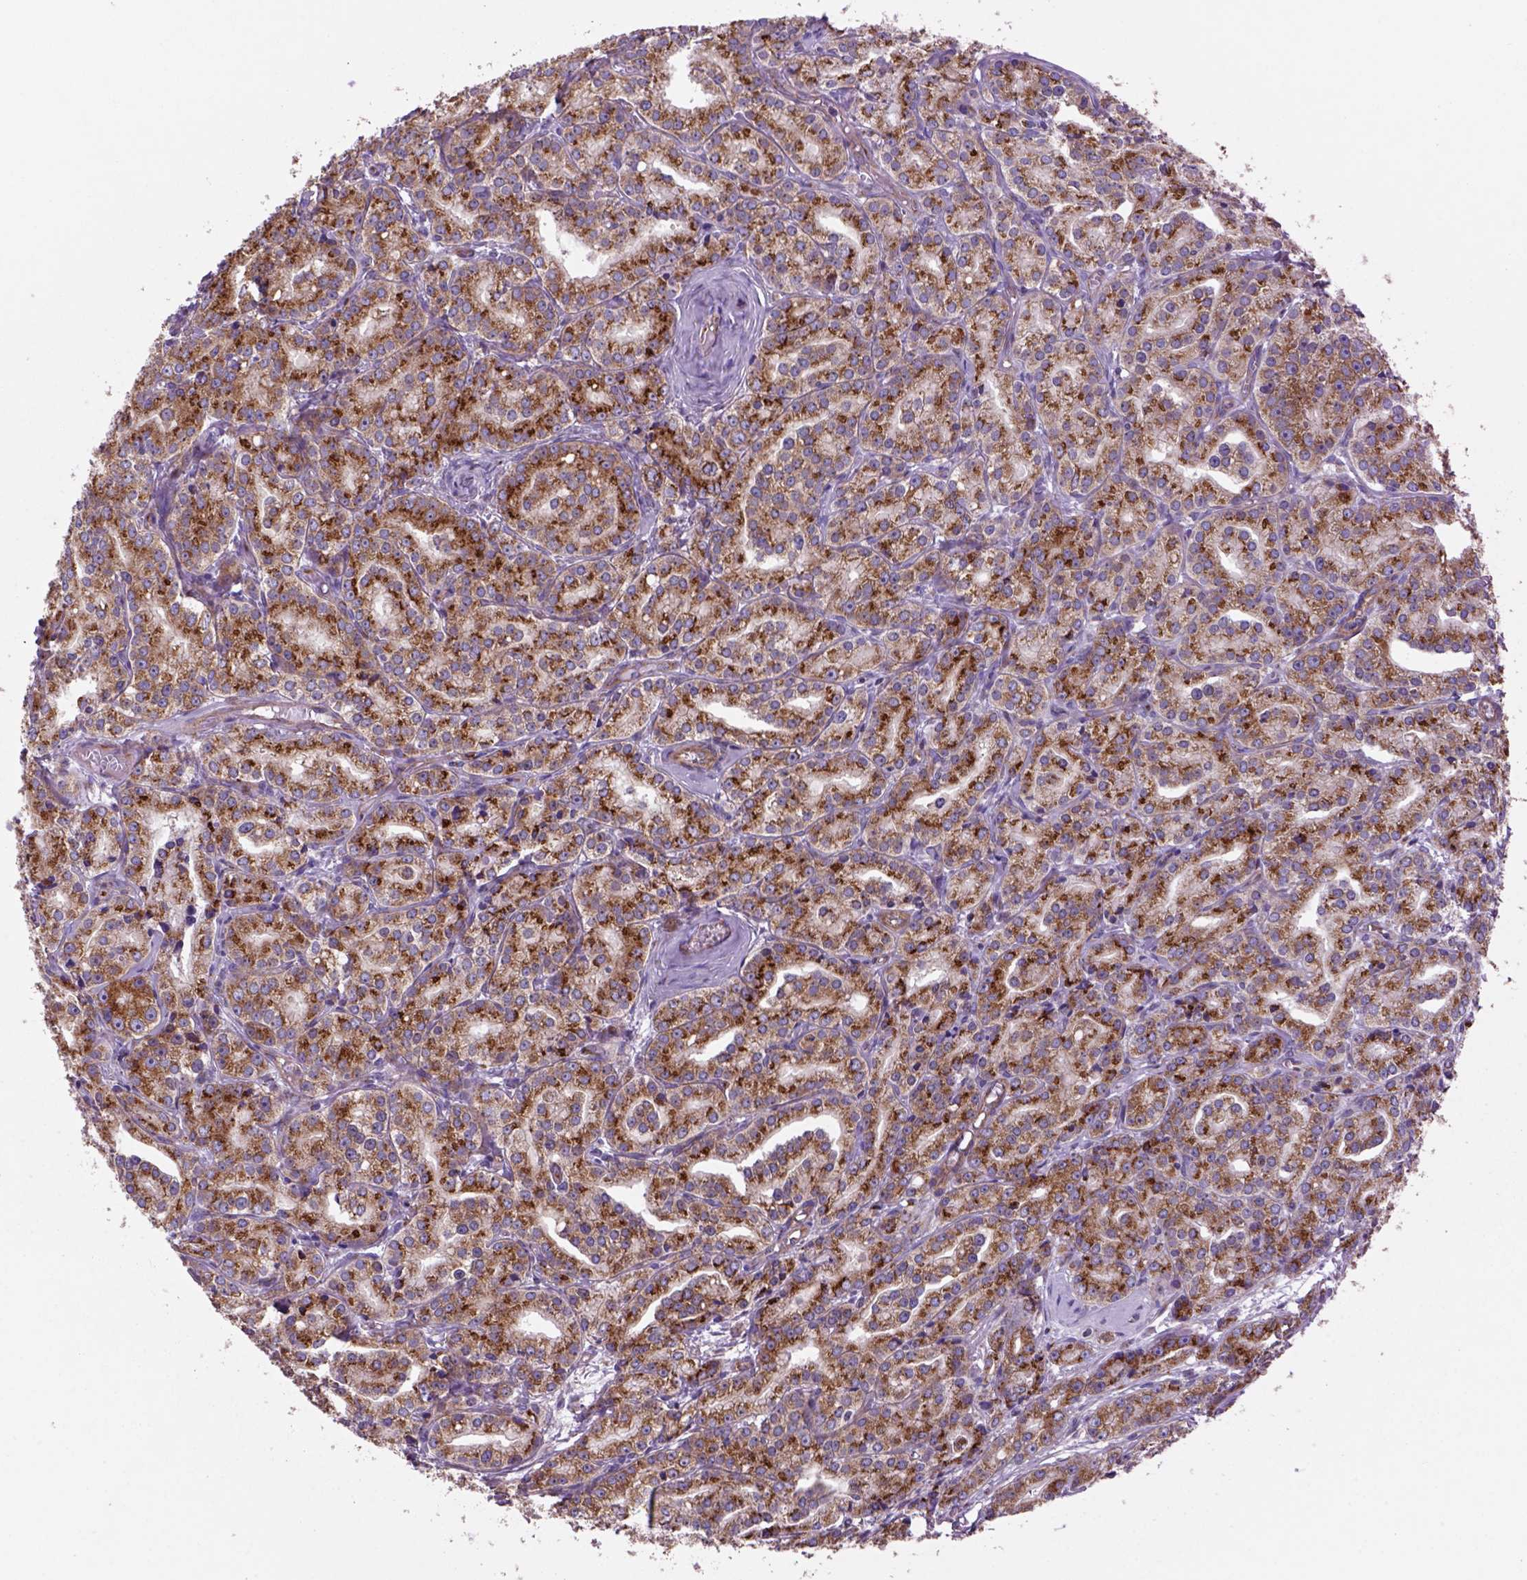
{"staining": {"intensity": "strong", "quantity": "25%-75%", "location": "cytoplasmic/membranous"}, "tissue": "prostate cancer", "cell_type": "Tumor cells", "image_type": "cancer", "snomed": [{"axis": "morphology", "description": "Adenocarcinoma, Medium grade"}, {"axis": "topography", "description": "Prostate"}], "caption": "Adenocarcinoma (medium-grade) (prostate) stained with DAB IHC demonstrates high levels of strong cytoplasmic/membranous expression in approximately 25%-75% of tumor cells.", "gene": "WARS2", "patient": {"sex": "male", "age": 74}}